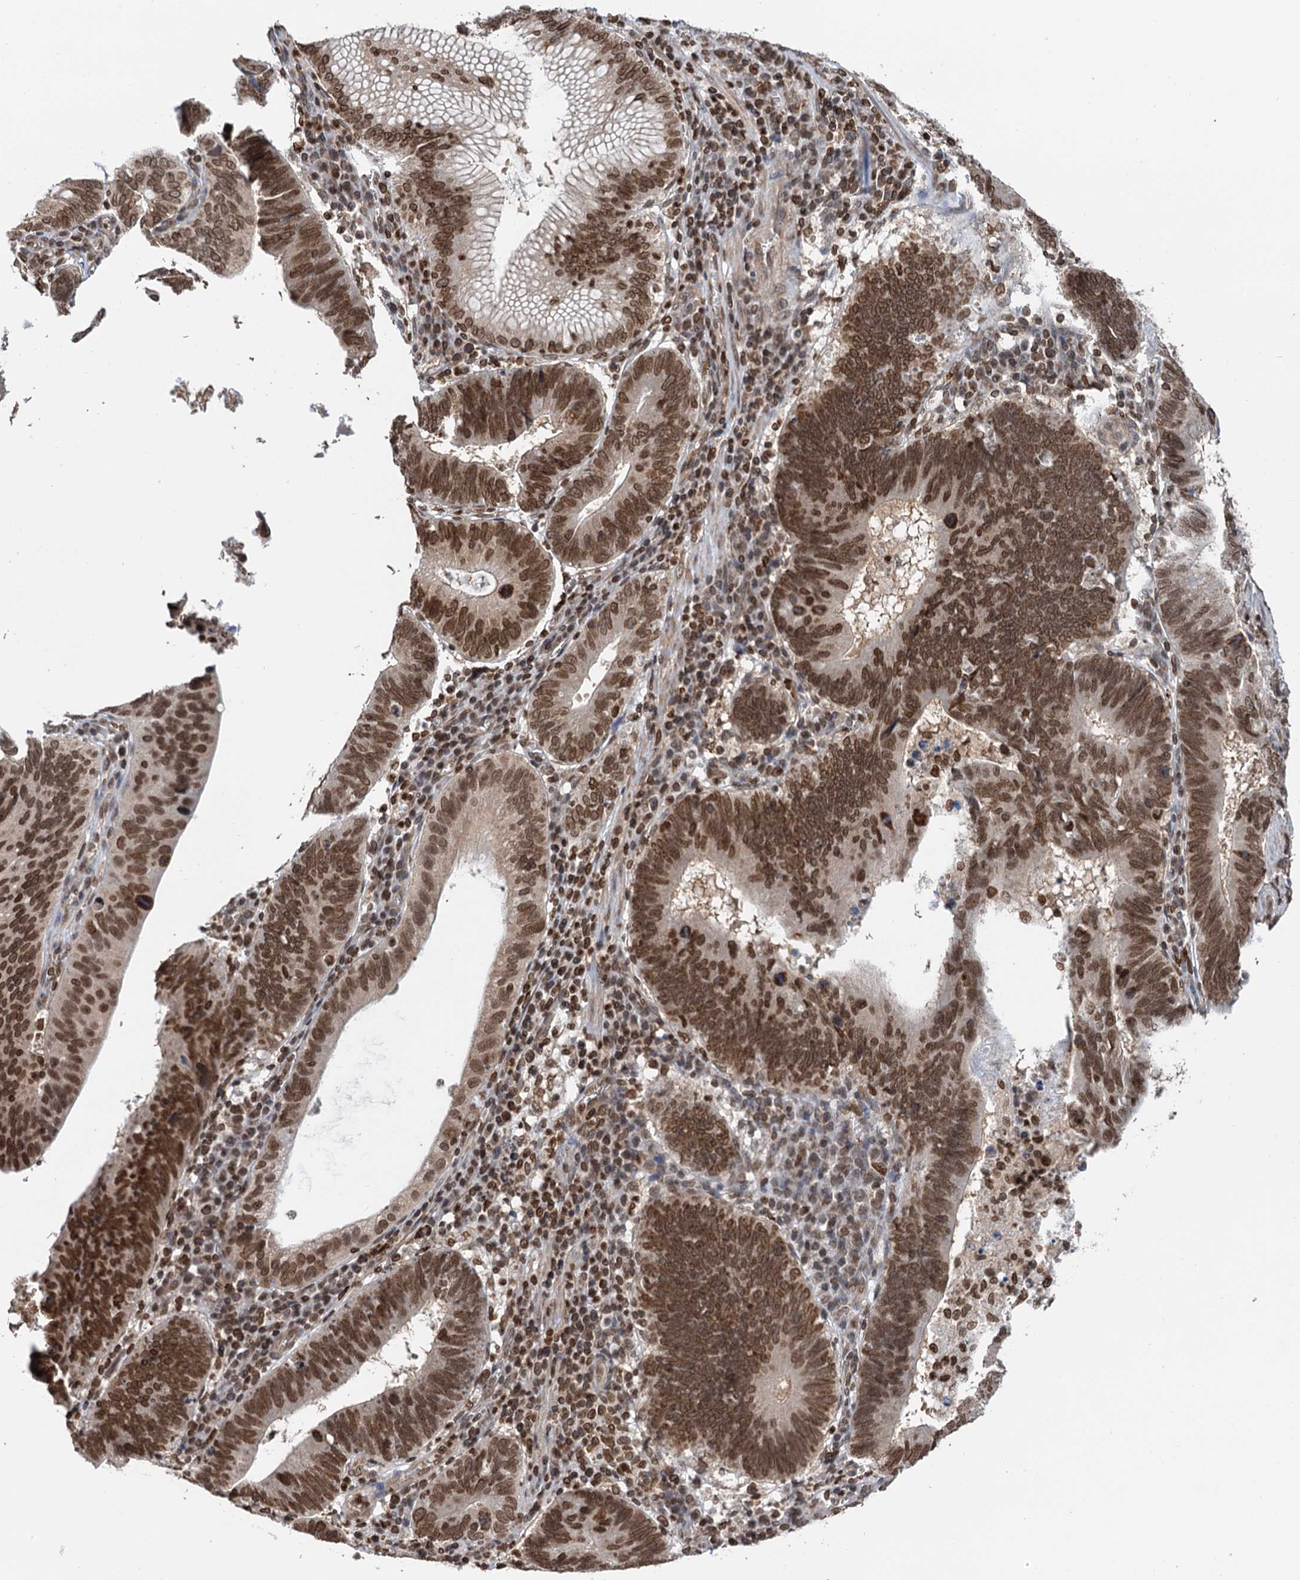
{"staining": {"intensity": "strong", "quantity": ">75%", "location": "nuclear"}, "tissue": "stomach cancer", "cell_type": "Tumor cells", "image_type": "cancer", "snomed": [{"axis": "morphology", "description": "Adenocarcinoma, NOS"}, {"axis": "topography", "description": "Stomach"}], "caption": "Immunohistochemistry (DAB (3,3'-diaminobenzidine)) staining of human stomach cancer (adenocarcinoma) exhibits strong nuclear protein positivity in approximately >75% of tumor cells.", "gene": "ZC3H13", "patient": {"sex": "male", "age": 59}}